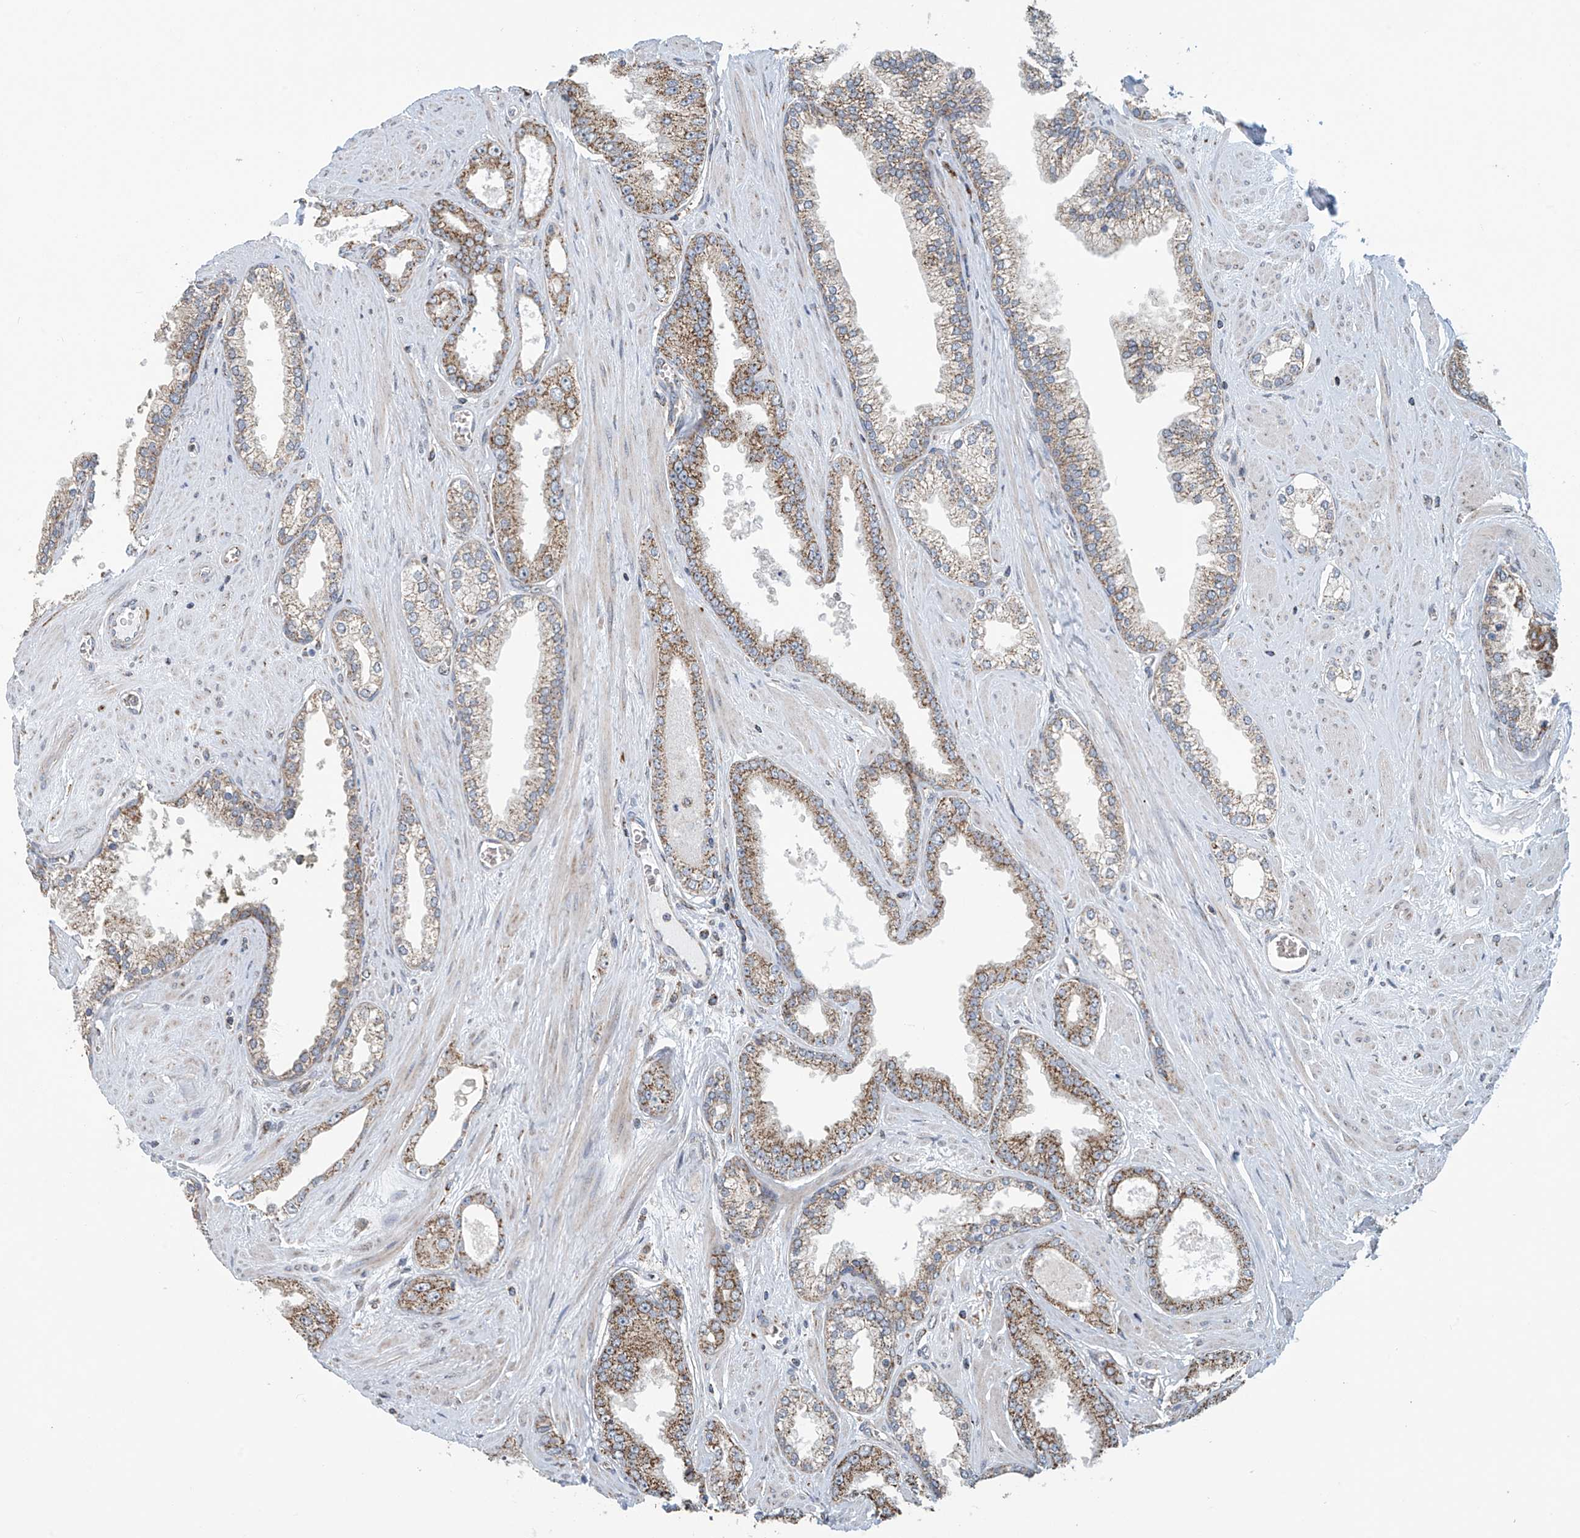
{"staining": {"intensity": "moderate", "quantity": ">75%", "location": "cytoplasmic/membranous"}, "tissue": "prostate cancer", "cell_type": "Tumor cells", "image_type": "cancer", "snomed": [{"axis": "morphology", "description": "Adenocarcinoma, Low grade"}, {"axis": "topography", "description": "Prostate"}], "caption": "This is a histology image of immunohistochemistry staining of prostate cancer, which shows moderate positivity in the cytoplasmic/membranous of tumor cells.", "gene": "COMMD1", "patient": {"sex": "male", "age": 62}}